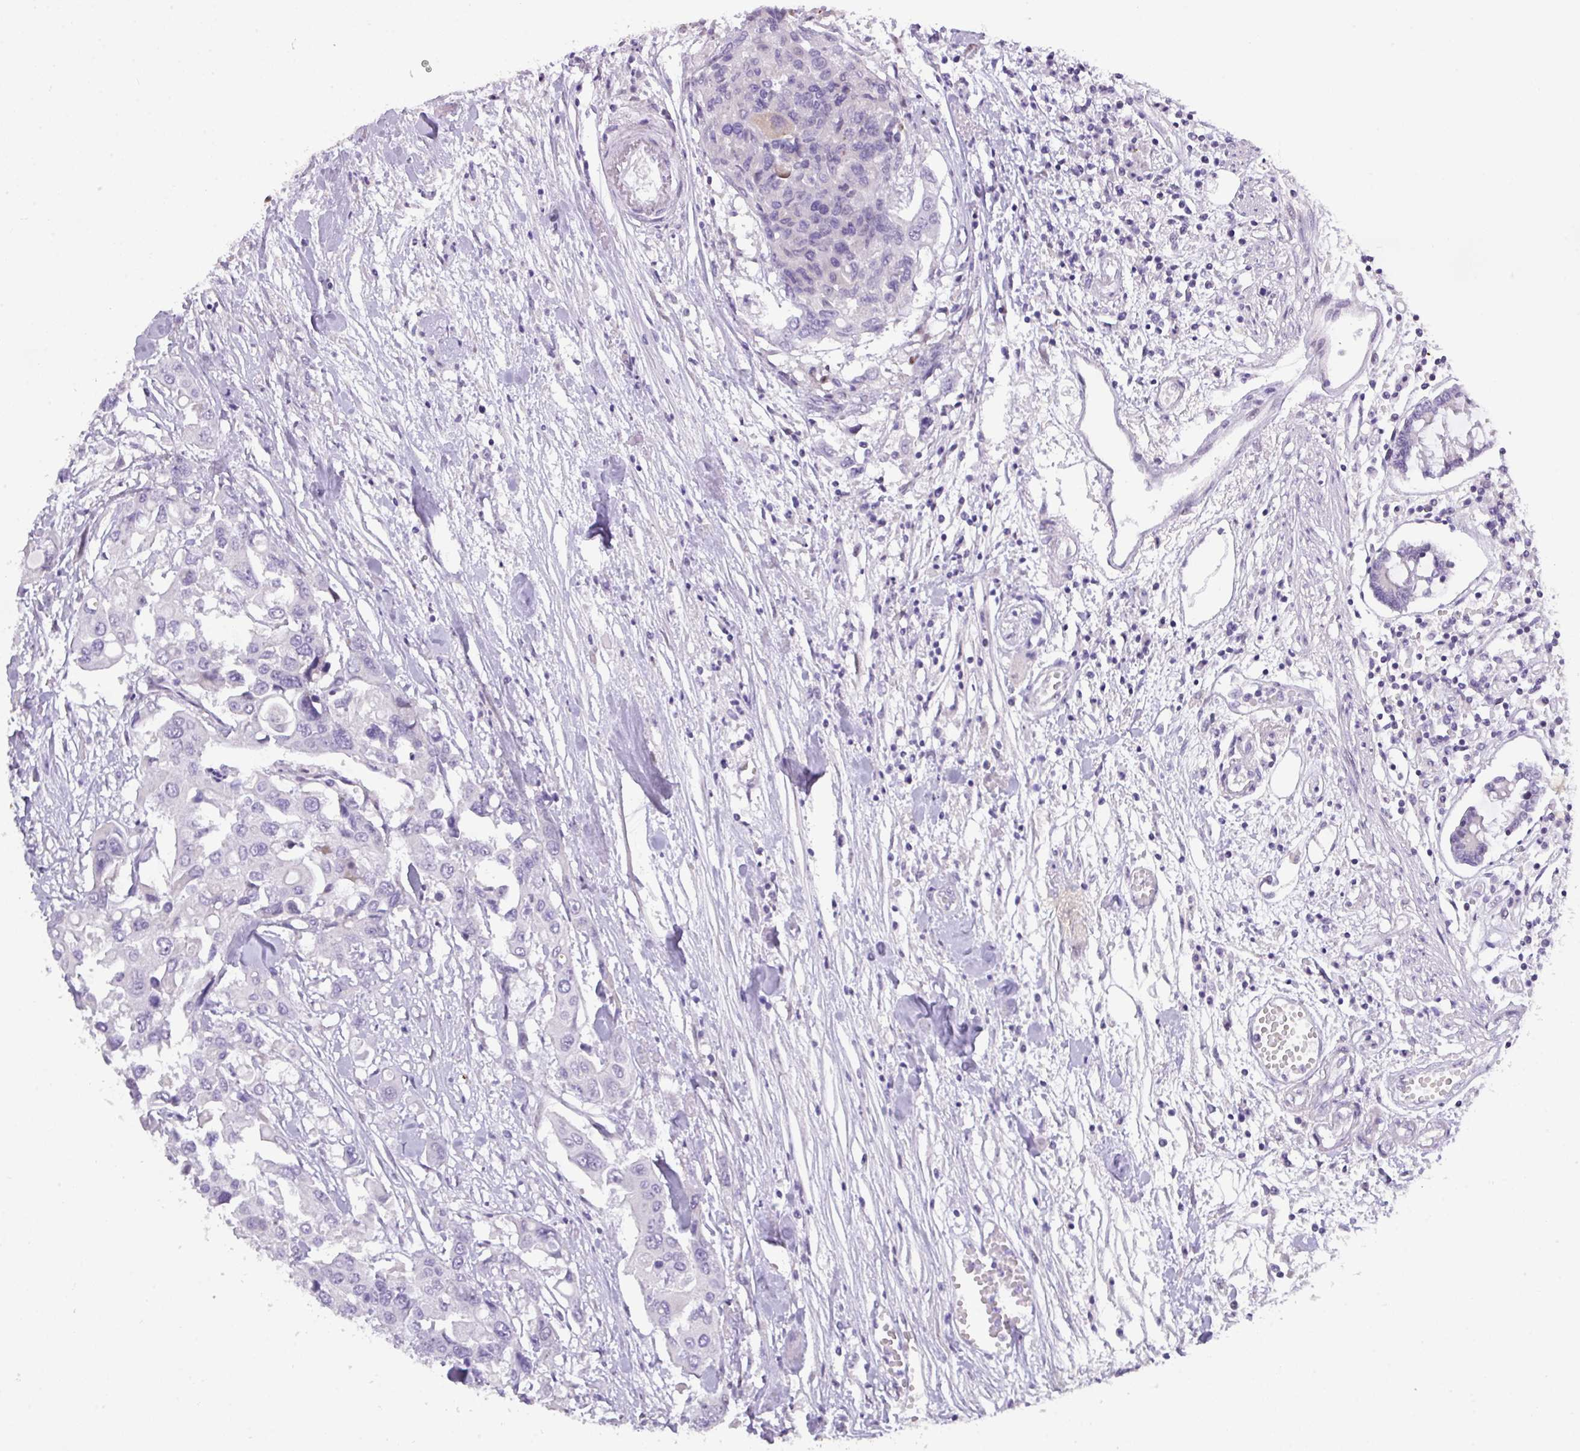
{"staining": {"intensity": "negative", "quantity": "none", "location": "none"}, "tissue": "colorectal cancer", "cell_type": "Tumor cells", "image_type": "cancer", "snomed": [{"axis": "morphology", "description": "Adenocarcinoma, NOS"}, {"axis": "topography", "description": "Colon"}], "caption": "Immunohistochemical staining of colorectal adenocarcinoma displays no significant positivity in tumor cells.", "gene": "ANKRD13B", "patient": {"sex": "male", "age": 77}}